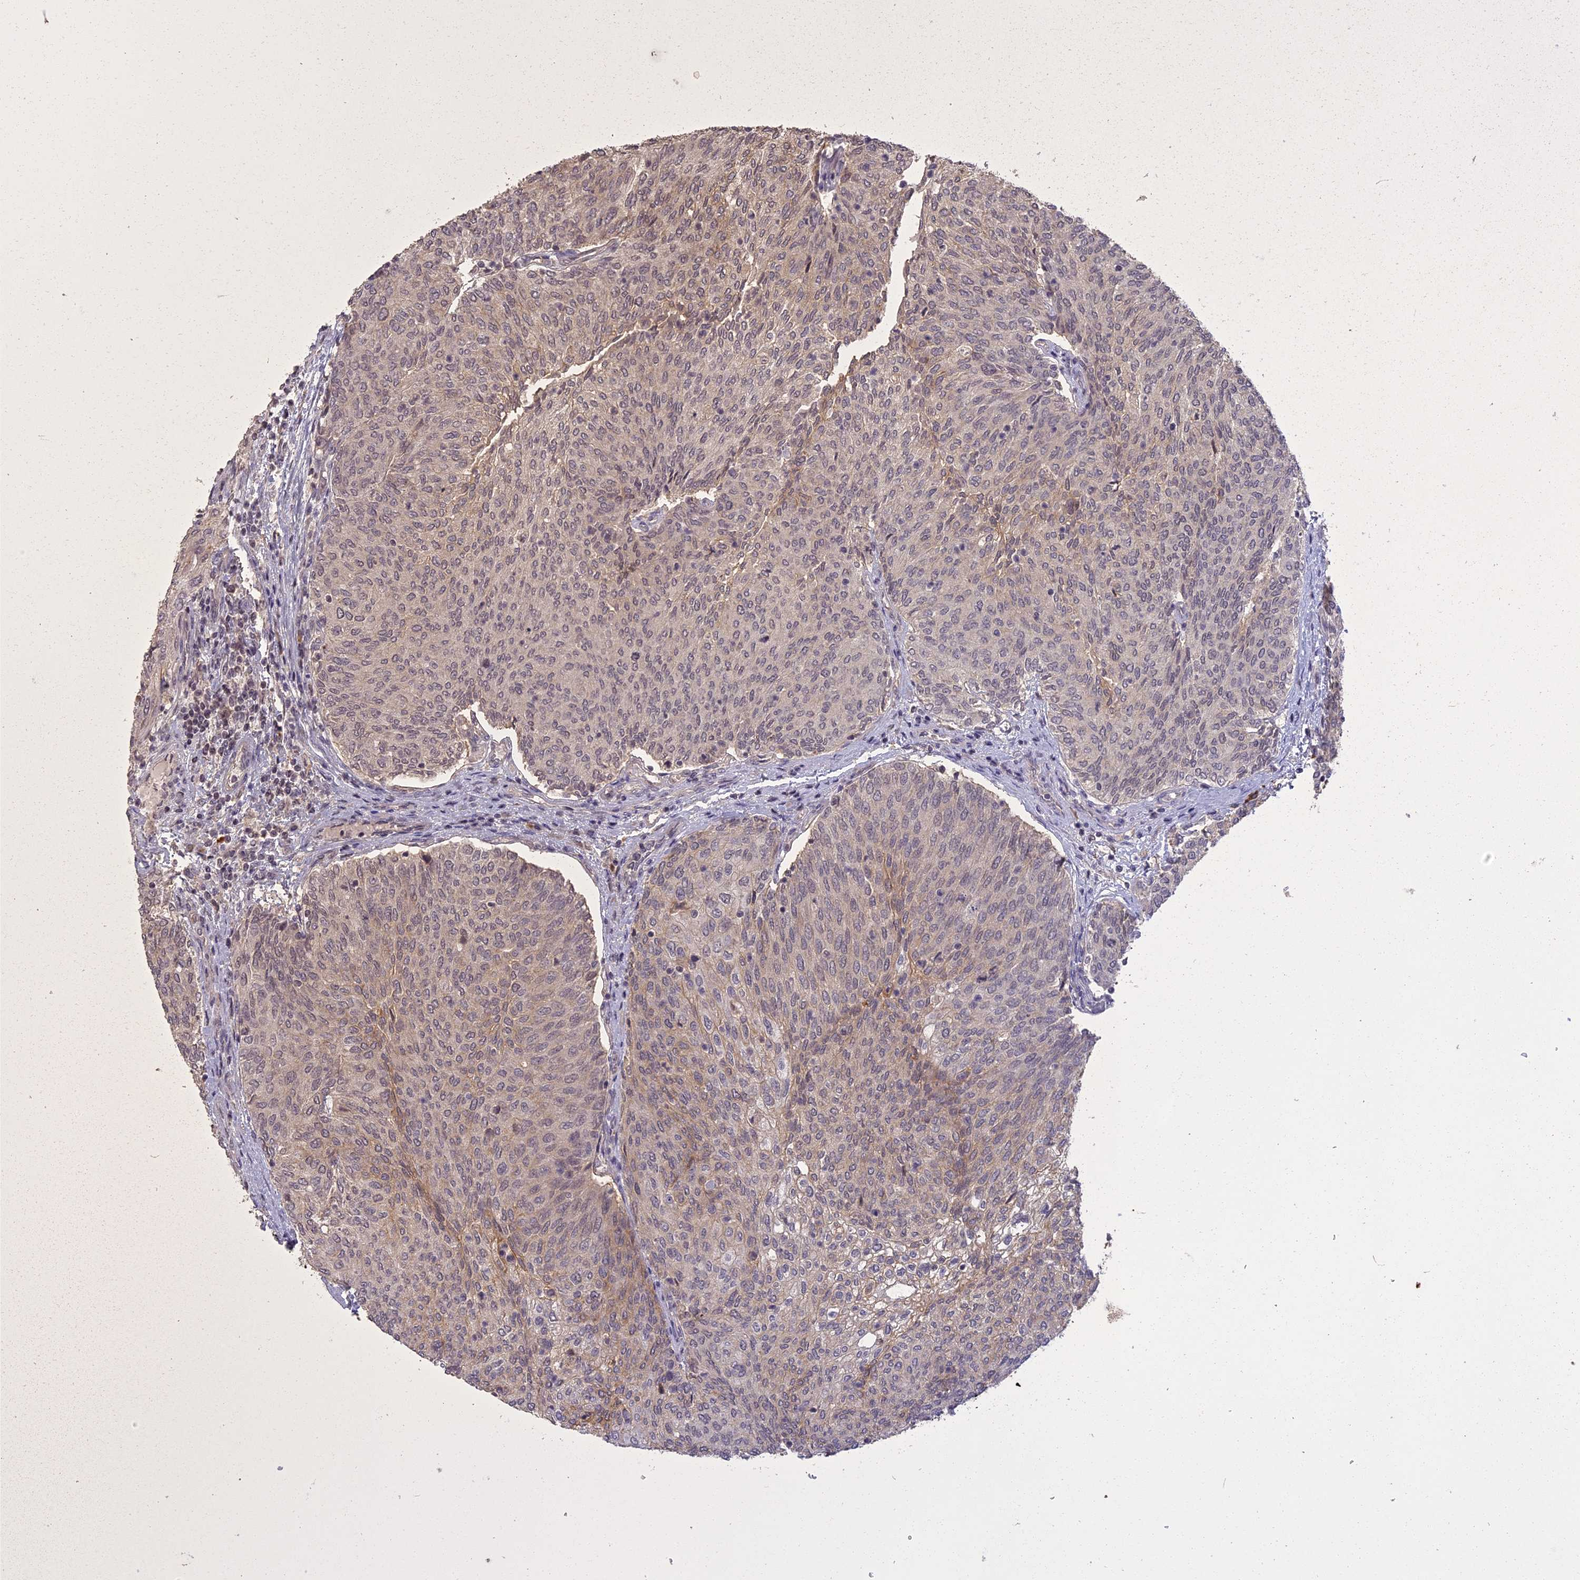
{"staining": {"intensity": "moderate", "quantity": "<25%", "location": "cytoplasmic/membranous"}, "tissue": "urothelial cancer", "cell_type": "Tumor cells", "image_type": "cancer", "snomed": [{"axis": "morphology", "description": "Urothelial carcinoma, High grade"}, {"axis": "topography", "description": "Urinary bladder"}], "caption": "Moderate cytoplasmic/membranous positivity for a protein is present in approximately <25% of tumor cells of urothelial cancer using IHC.", "gene": "ING5", "patient": {"sex": "female", "age": 79}}